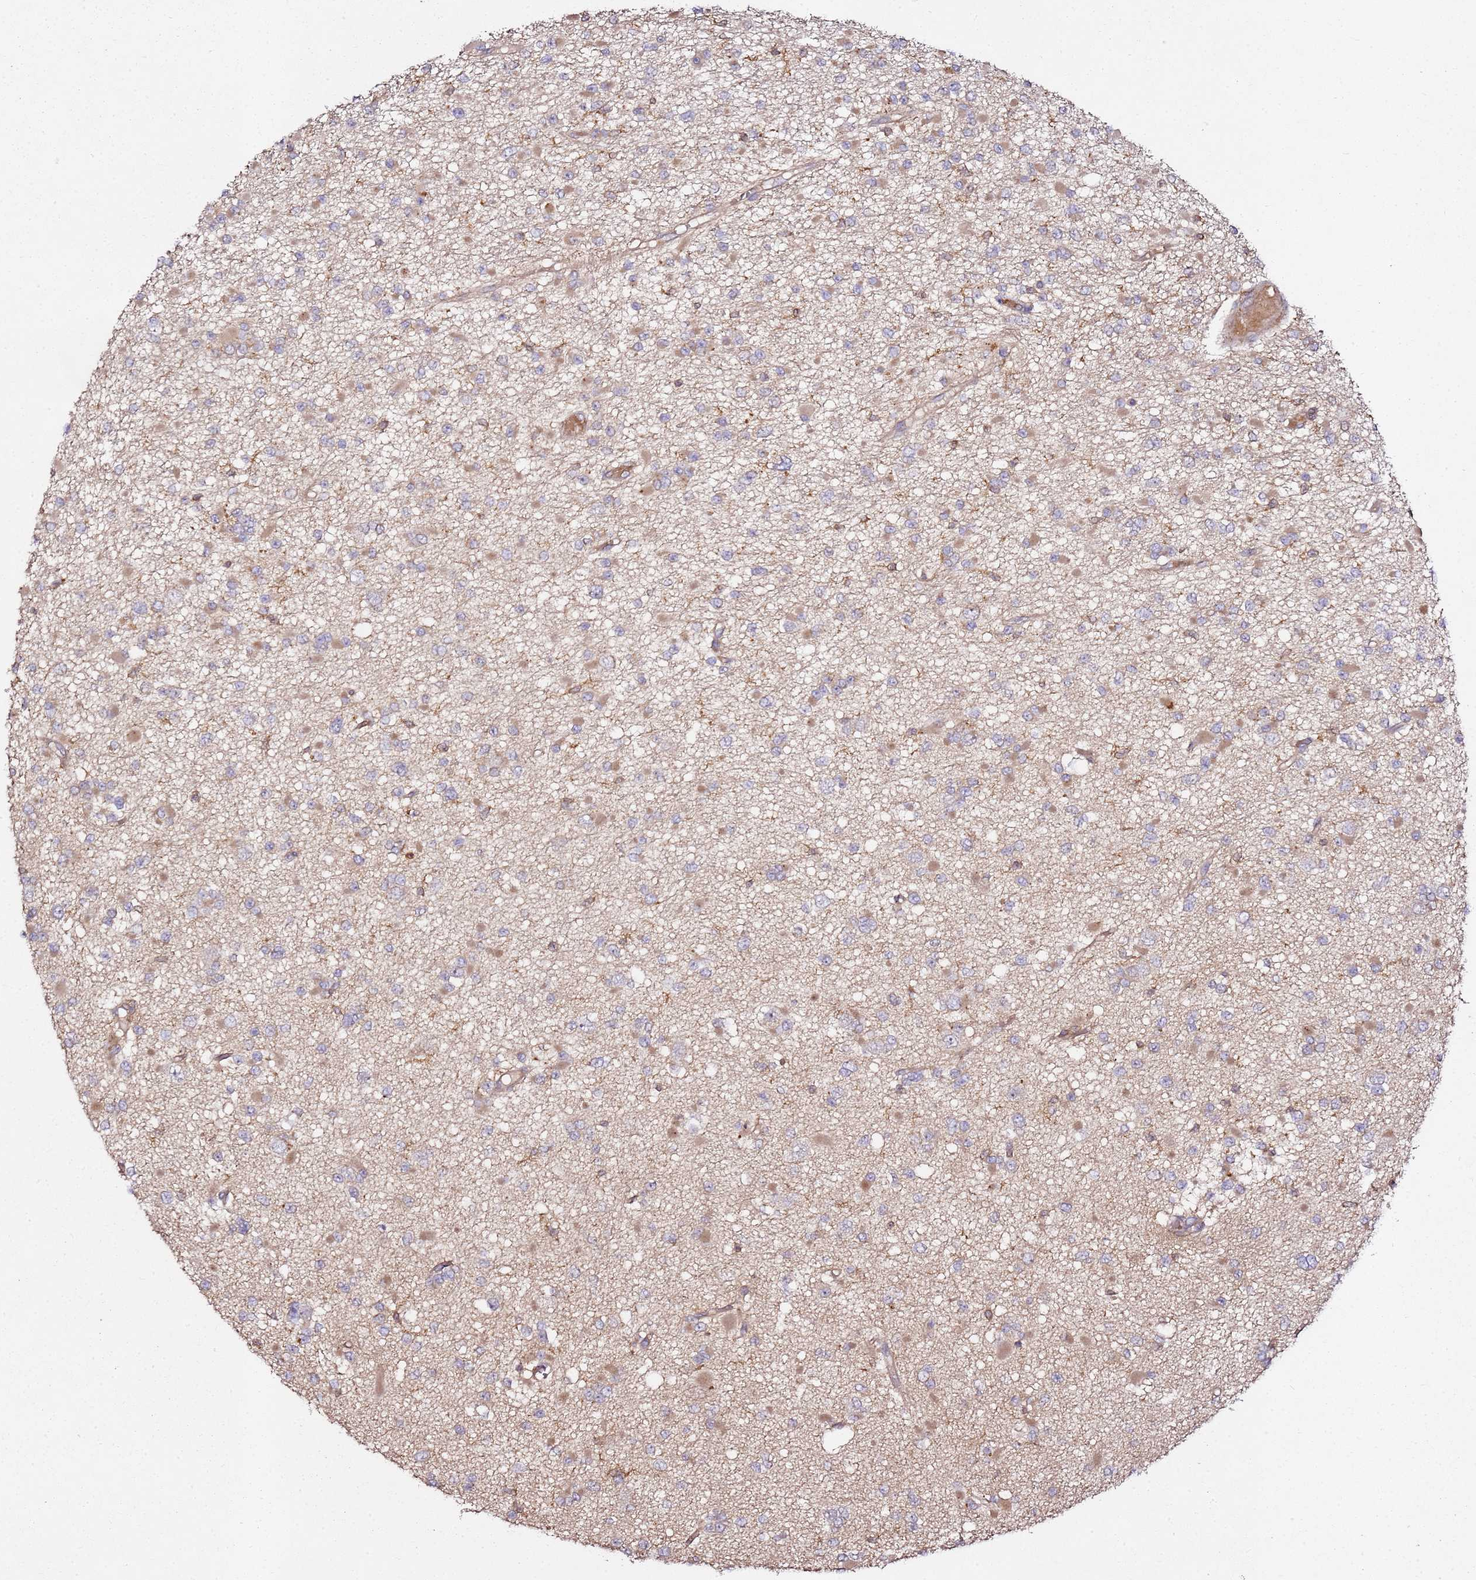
{"staining": {"intensity": "weak", "quantity": "<25%", "location": "cytoplasmic/membranous"}, "tissue": "glioma", "cell_type": "Tumor cells", "image_type": "cancer", "snomed": [{"axis": "morphology", "description": "Glioma, malignant, Low grade"}, {"axis": "topography", "description": "Brain"}], "caption": "Immunohistochemical staining of human glioma demonstrates no significant positivity in tumor cells.", "gene": "PRMT7", "patient": {"sex": "female", "age": 22}}